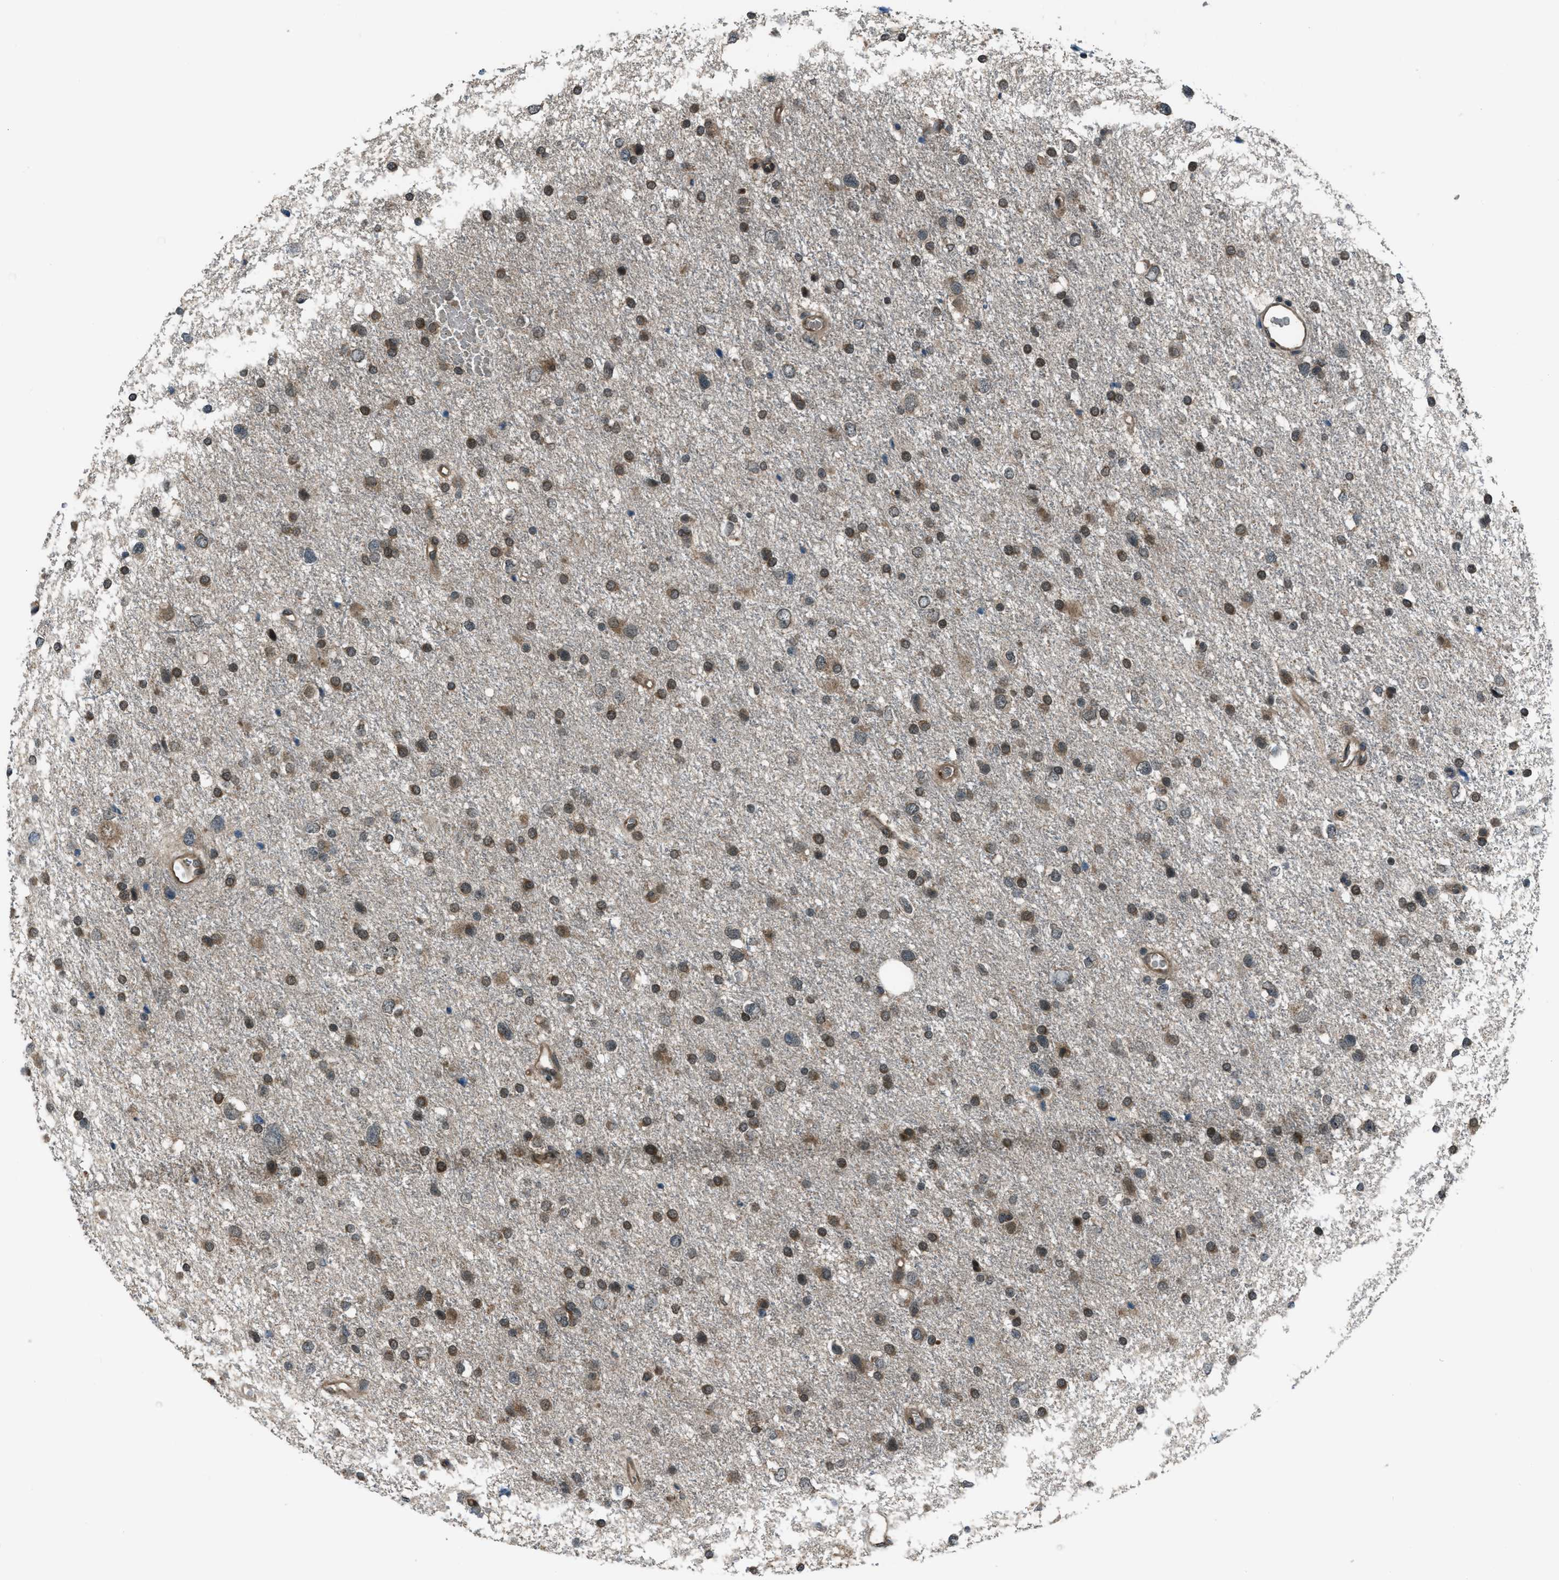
{"staining": {"intensity": "moderate", "quantity": ">75%", "location": "cytoplasmic/membranous,nuclear"}, "tissue": "glioma", "cell_type": "Tumor cells", "image_type": "cancer", "snomed": [{"axis": "morphology", "description": "Glioma, malignant, Low grade"}, {"axis": "topography", "description": "Brain"}], "caption": "Human malignant low-grade glioma stained for a protein (brown) reveals moderate cytoplasmic/membranous and nuclear positive positivity in about >75% of tumor cells.", "gene": "ASAP2", "patient": {"sex": "female", "age": 37}}